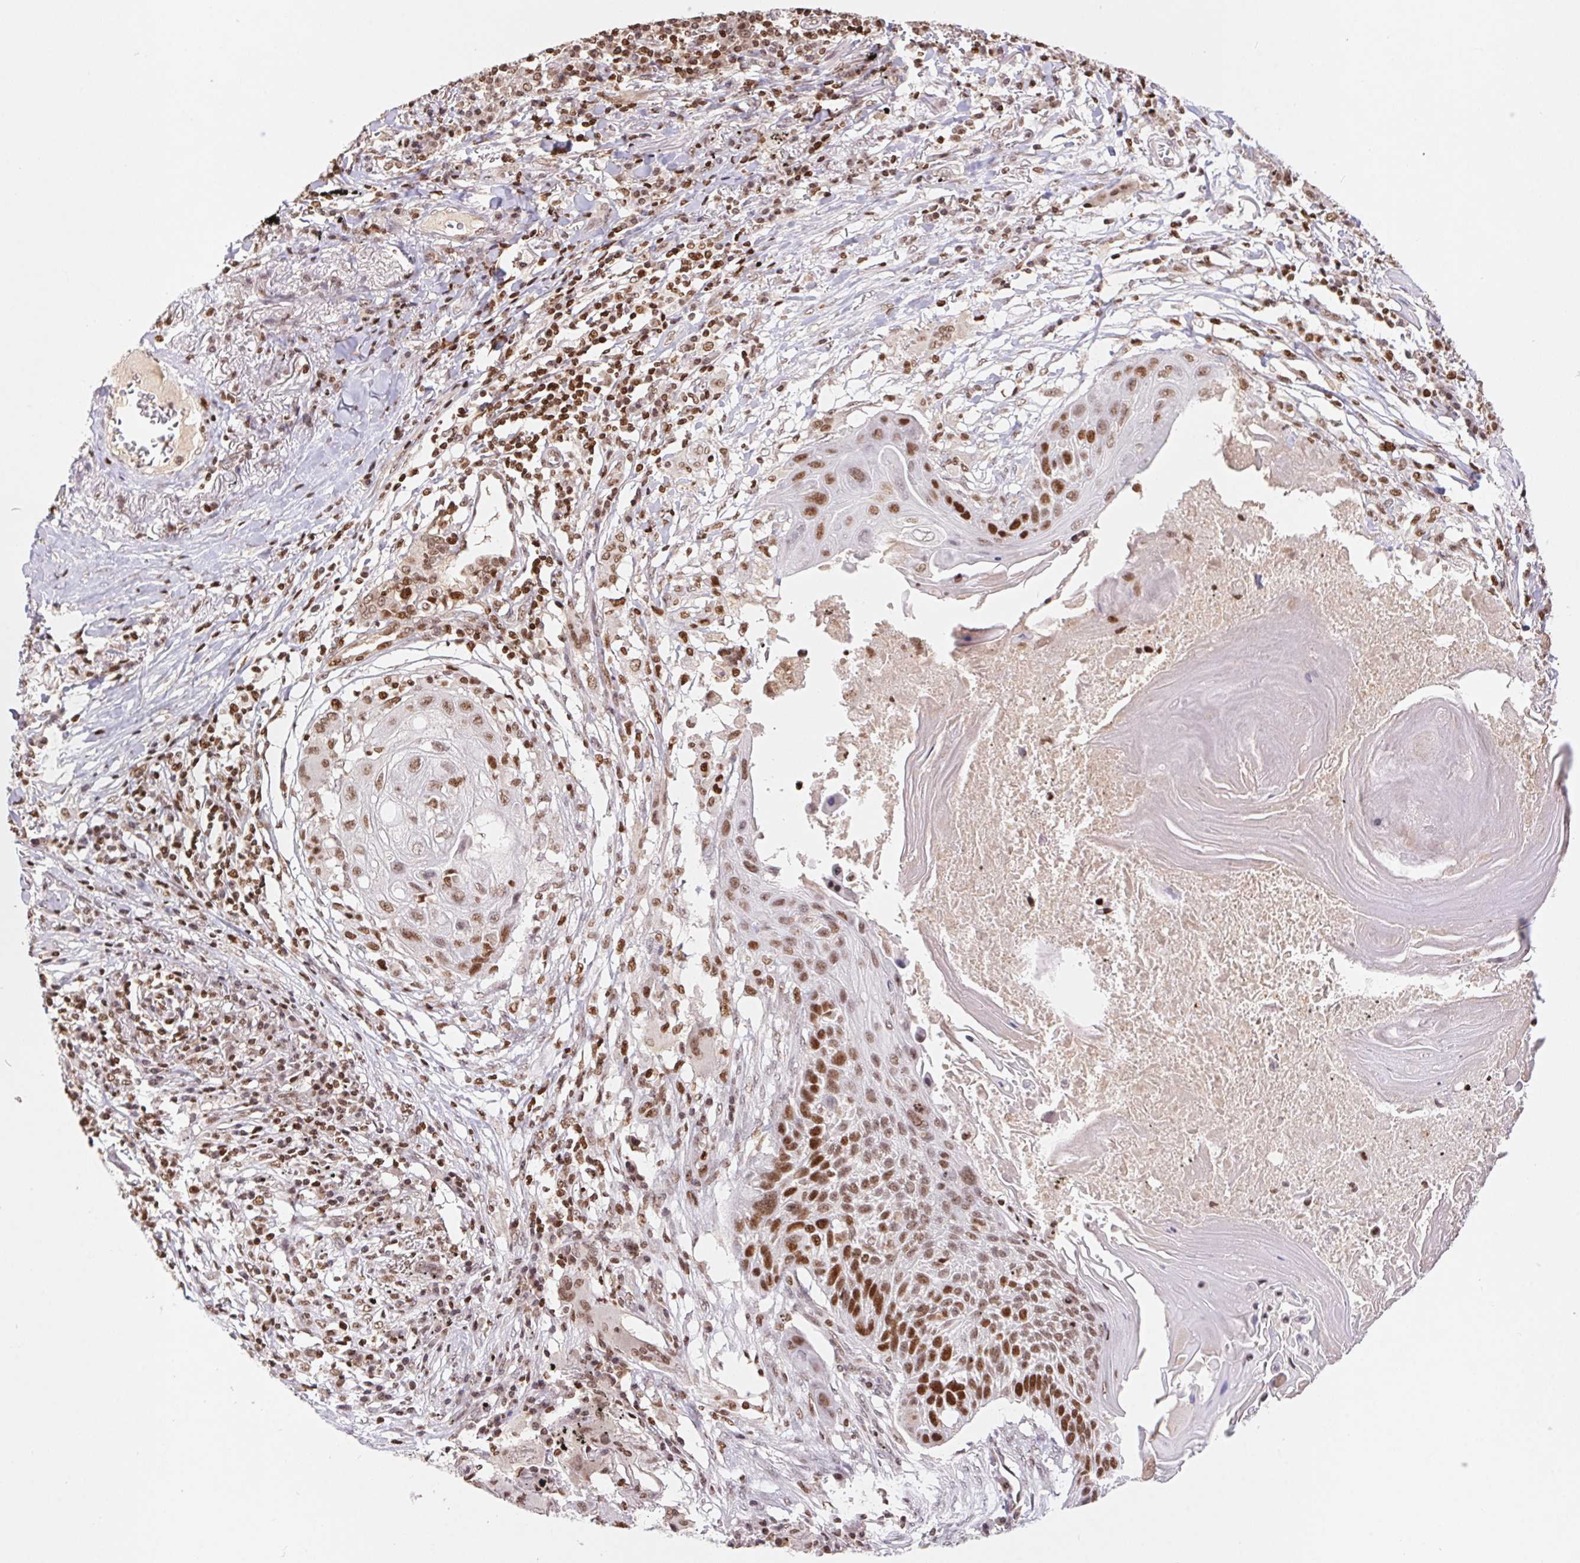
{"staining": {"intensity": "moderate", "quantity": ">75%", "location": "nuclear"}, "tissue": "lung cancer", "cell_type": "Tumor cells", "image_type": "cancer", "snomed": [{"axis": "morphology", "description": "Squamous cell carcinoma, NOS"}, {"axis": "topography", "description": "Lung"}], "caption": "Protein staining displays moderate nuclear expression in about >75% of tumor cells in lung cancer (squamous cell carcinoma).", "gene": "POLD3", "patient": {"sex": "male", "age": 78}}